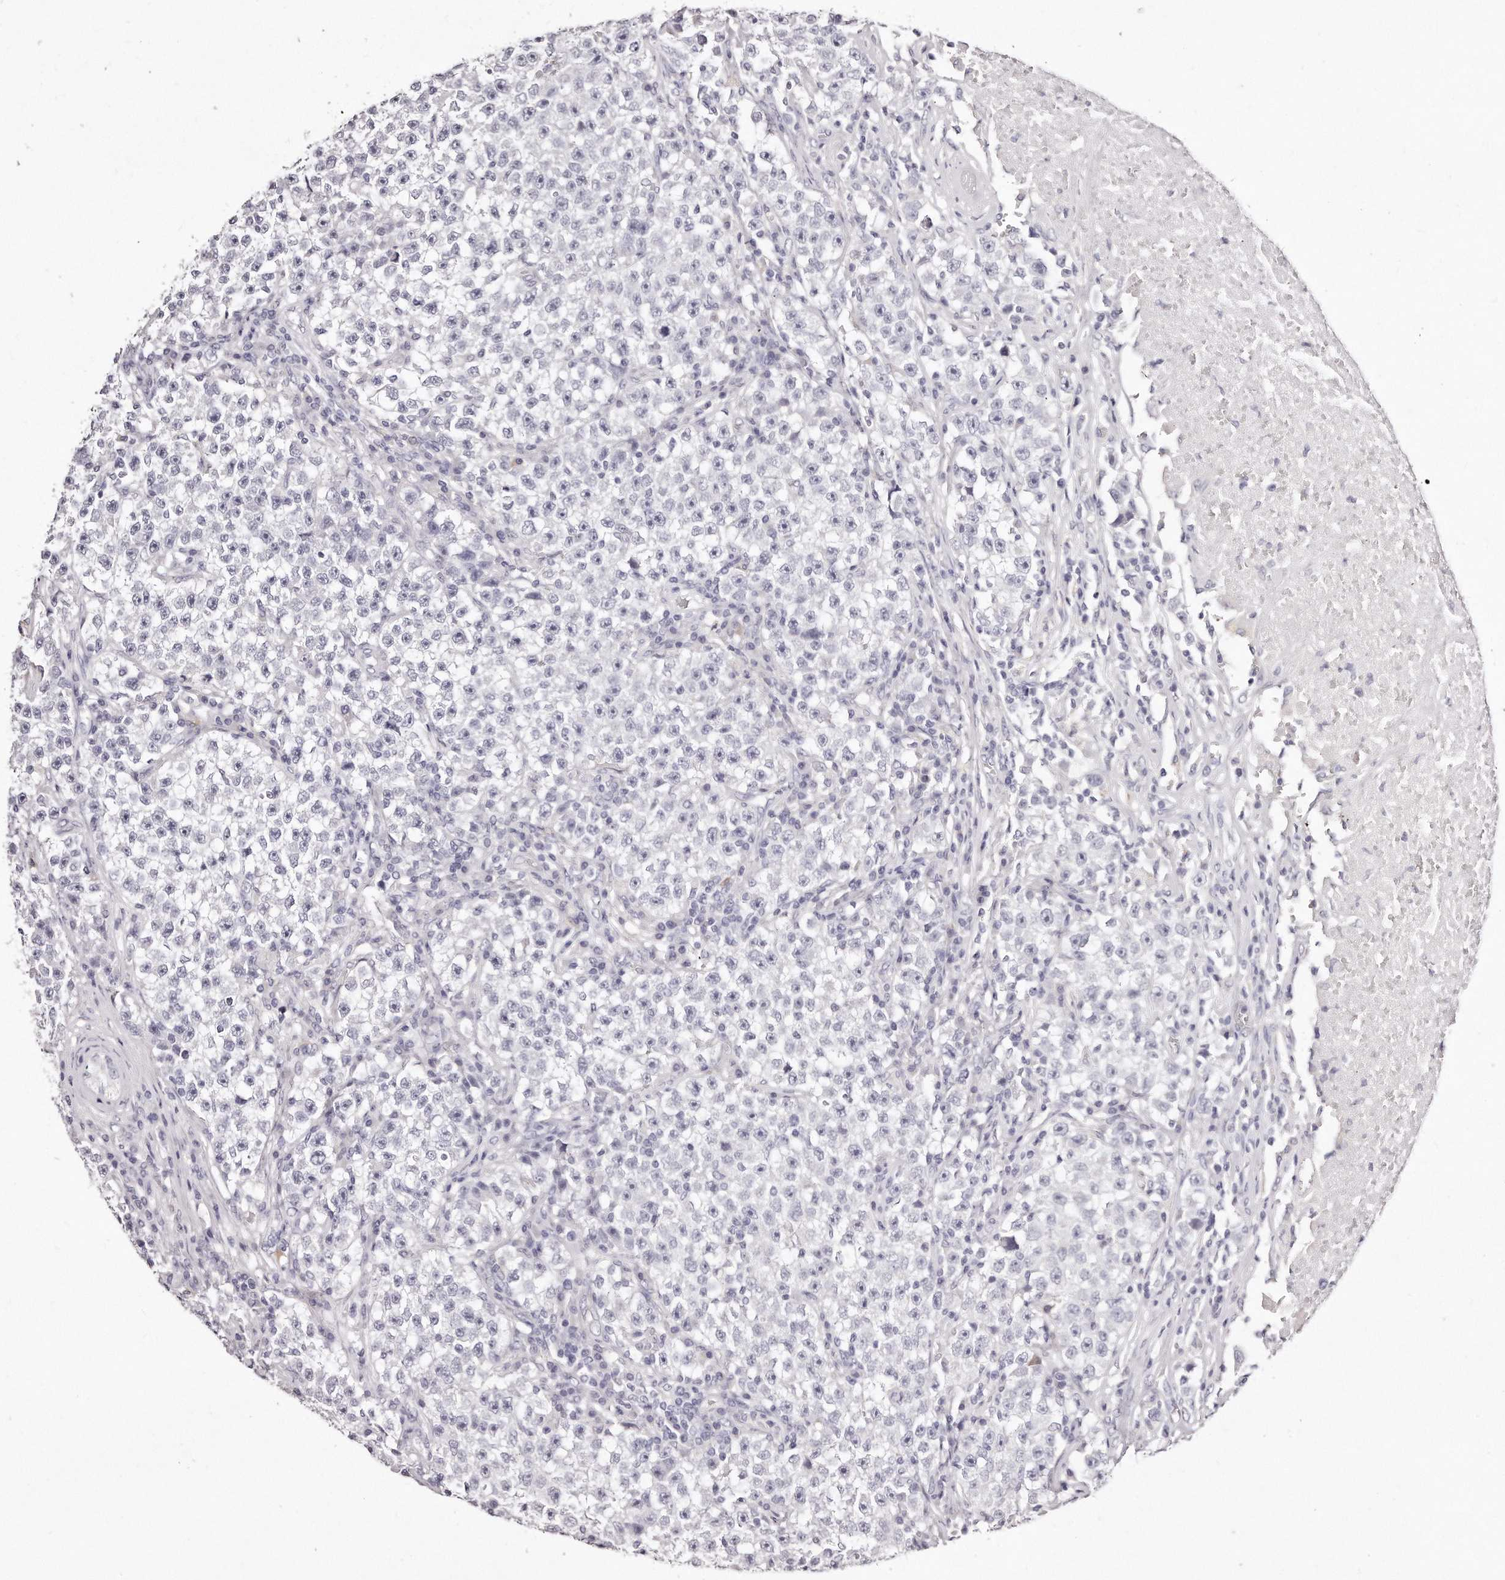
{"staining": {"intensity": "negative", "quantity": "none", "location": "none"}, "tissue": "testis cancer", "cell_type": "Tumor cells", "image_type": "cancer", "snomed": [{"axis": "morphology", "description": "Seminoma, NOS"}, {"axis": "topography", "description": "Testis"}], "caption": "The photomicrograph displays no staining of tumor cells in testis seminoma.", "gene": "GDA", "patient": {"sex": "male", "age": 22}}